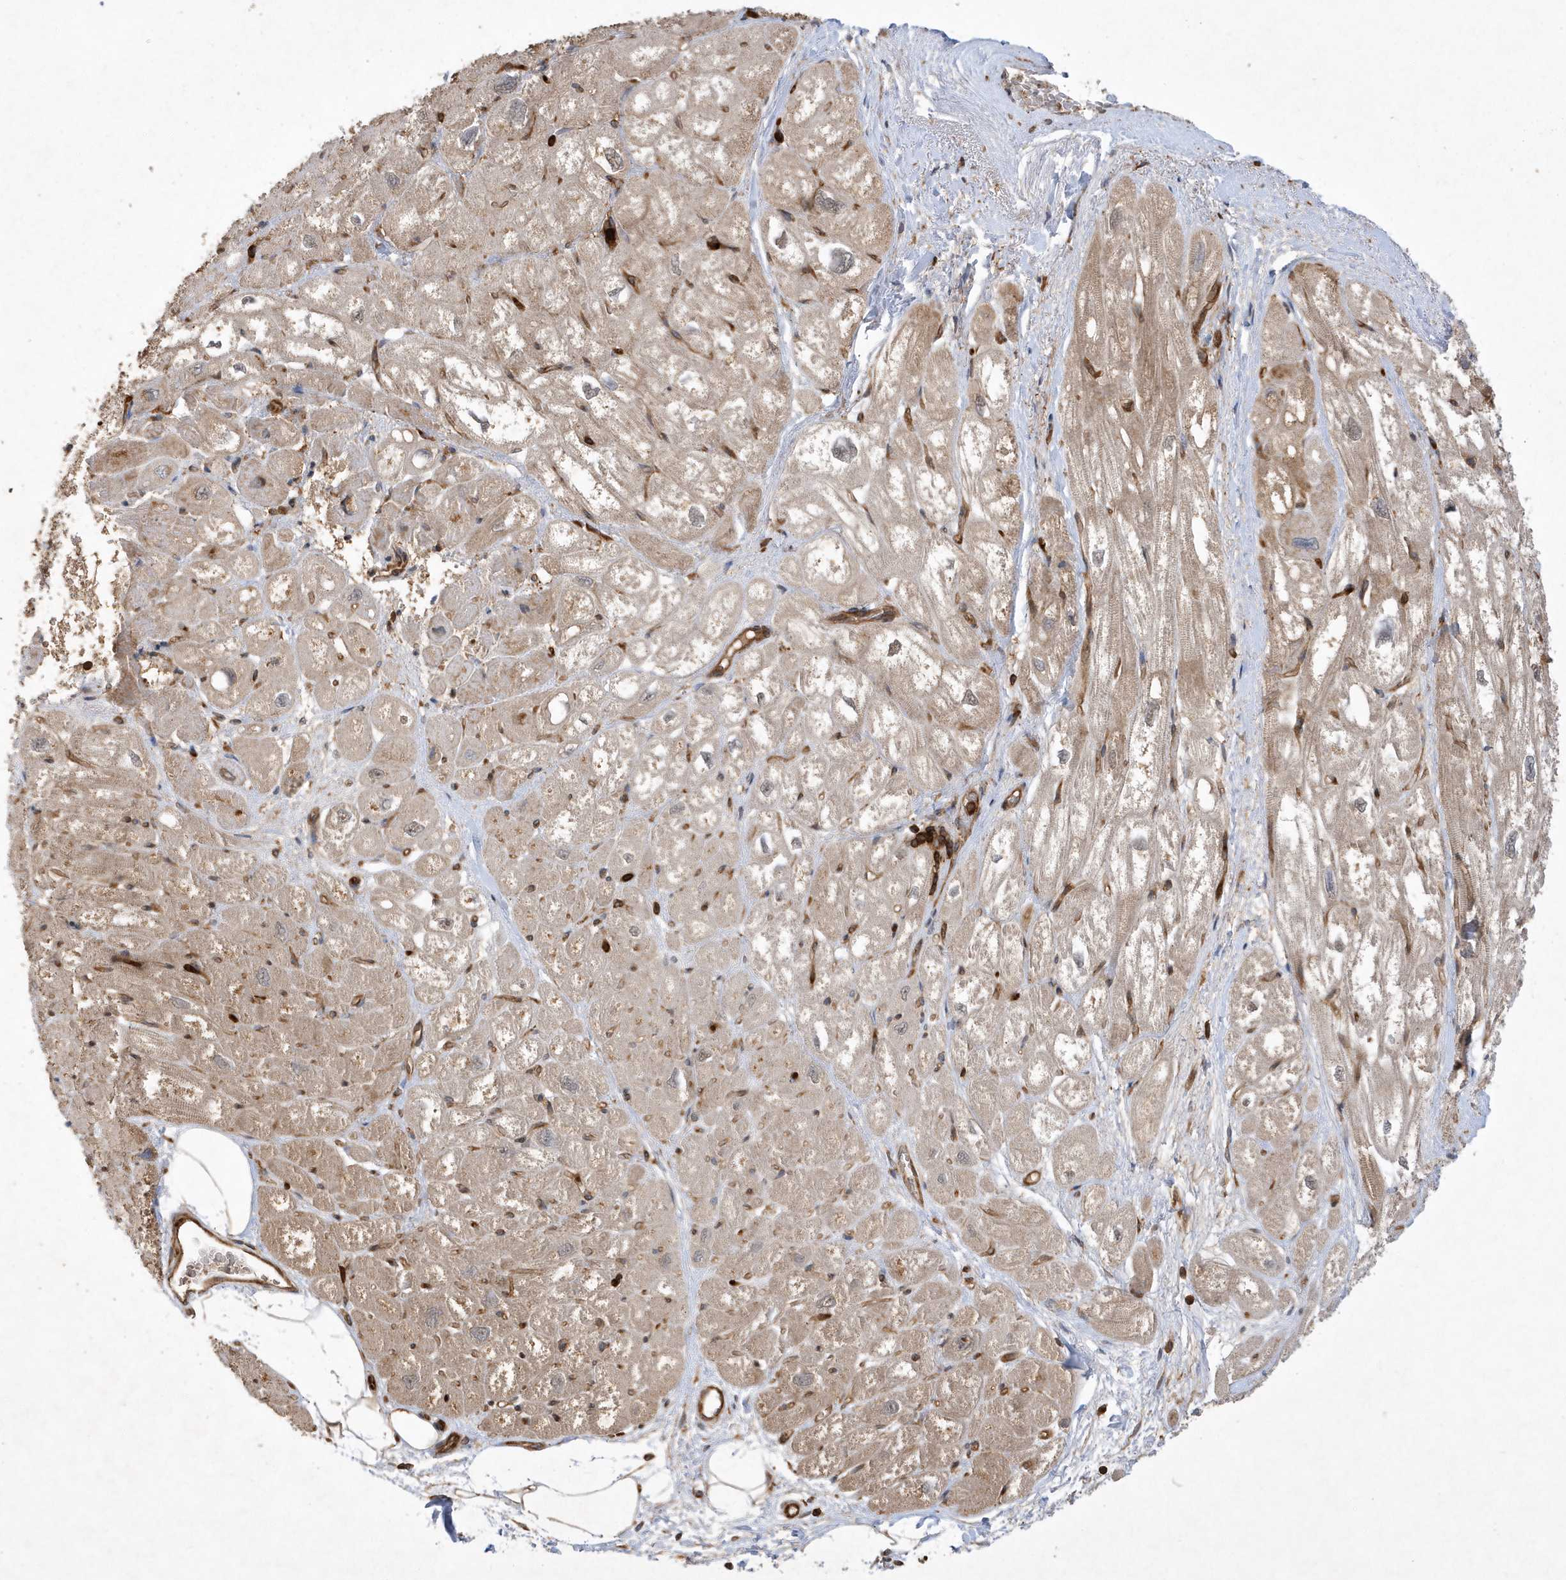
{"staining": {"intensity": "moderate", "quantity": "25%-75%", "location": "cytoplasmic/membranous"}, "tissue": "heart muscle", "cell_type": "Cardiomyocytes", "image_type": "normal", "snomed": [{"axis": "morphology", "description": "Normal tissue, NOS"}, {"axis": "topography", "description": "Heart"}], "caption": "Cardiomyocytes demonstrate medium levels of moderate cytoplasmic/membranous staining in approximately 25%-75% of cells in unremarkable heart muscle.", "gene": "LAPTM4A", "patient": {"sex": "male", "age": 50}}